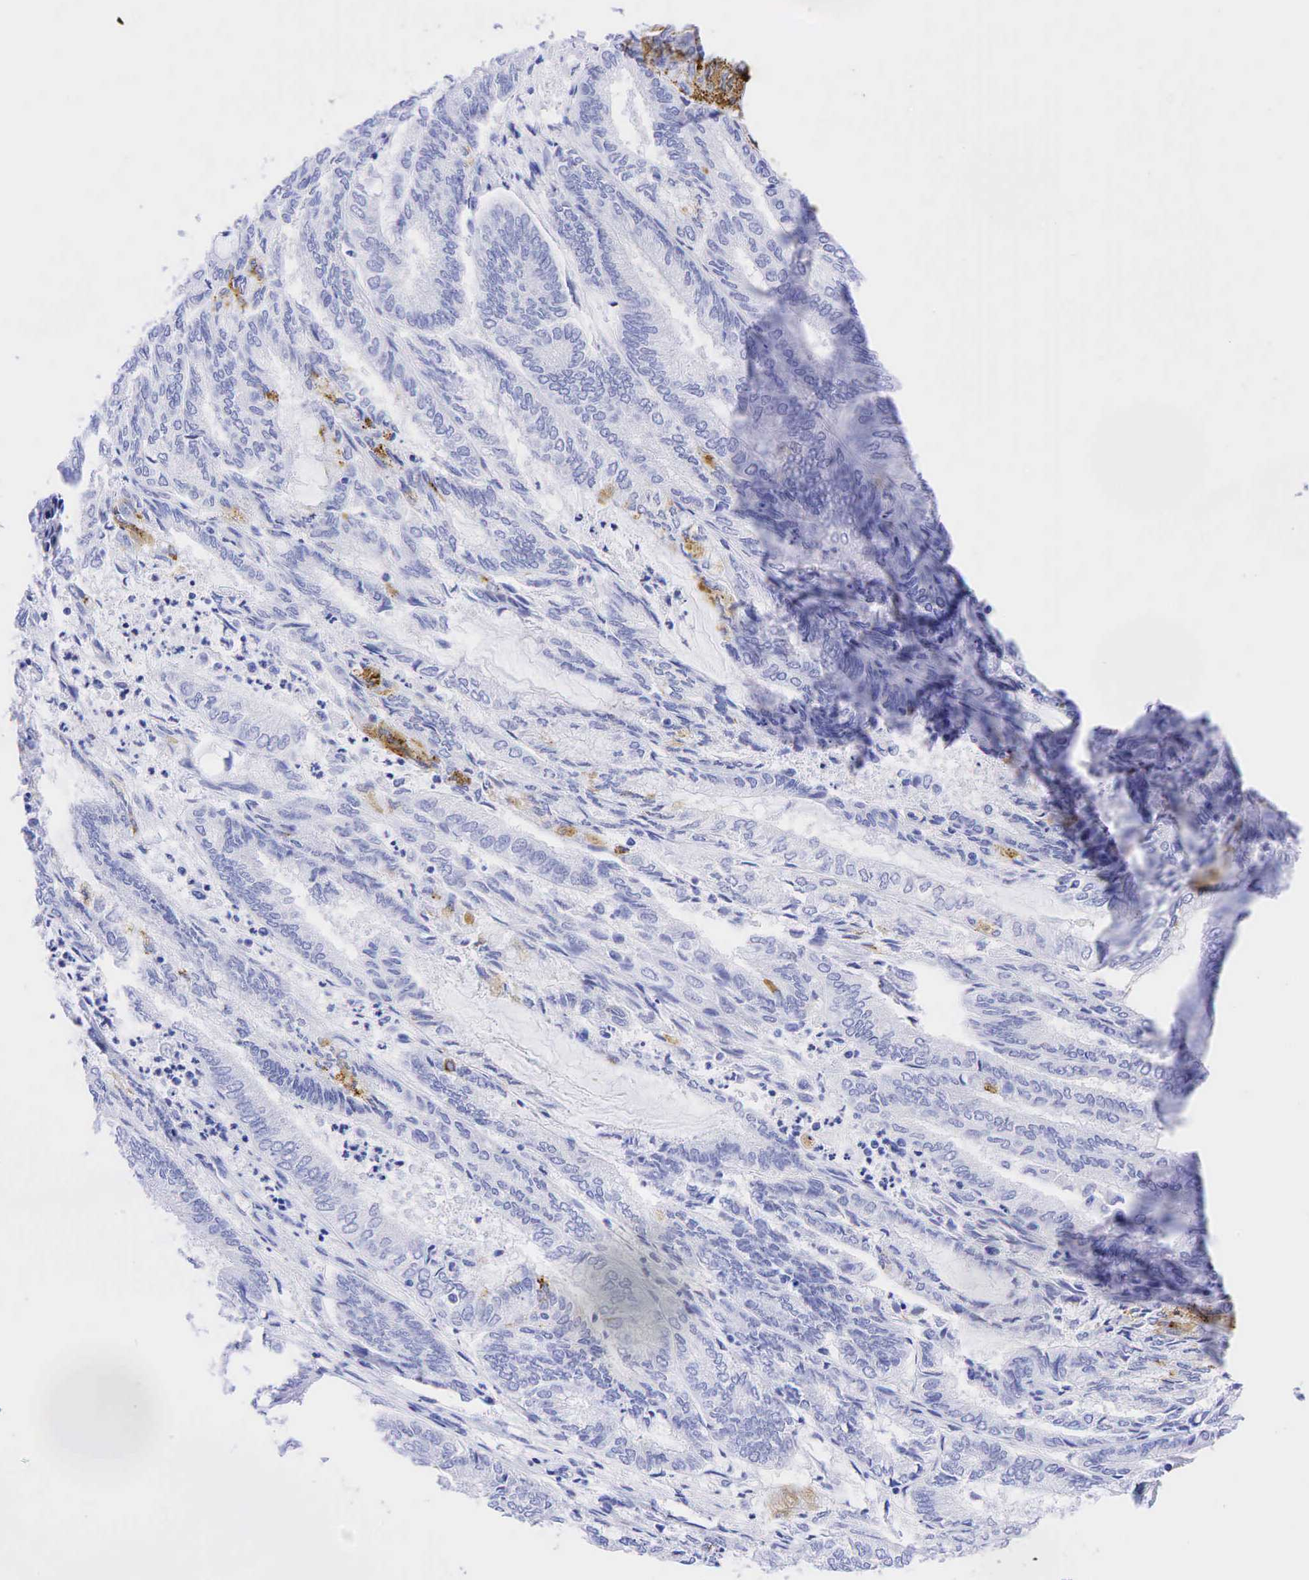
{"staining": {"intensity": "strong", "quantity": "<25%", "location": "cytoplasmic/membranous"}, "tissue": "endometrial cancer", "cell_type": "Tumor cells", "image_type": "cancer", "snomed": [{"axis": "morphology", "description": "Adenocarcinoma, NOS"}, {"axis": "topography", "description": "Endometrium"}], "caption": "Immunohistochemistry (DAB) staining of human adenocarcinoma (endometrial) exhibits strong cytoplasmic/membranous protein expression in about <25% of tumor cells. The staining was performed using DAB (3,3'-diaminobenzidine) to visualize the protein expression in brown, while the nuclei were stained in blue with hematoxylin (Magnification: 20x).", "gene": "CHGA", "patient": {"sex": "female", "age": 59}}